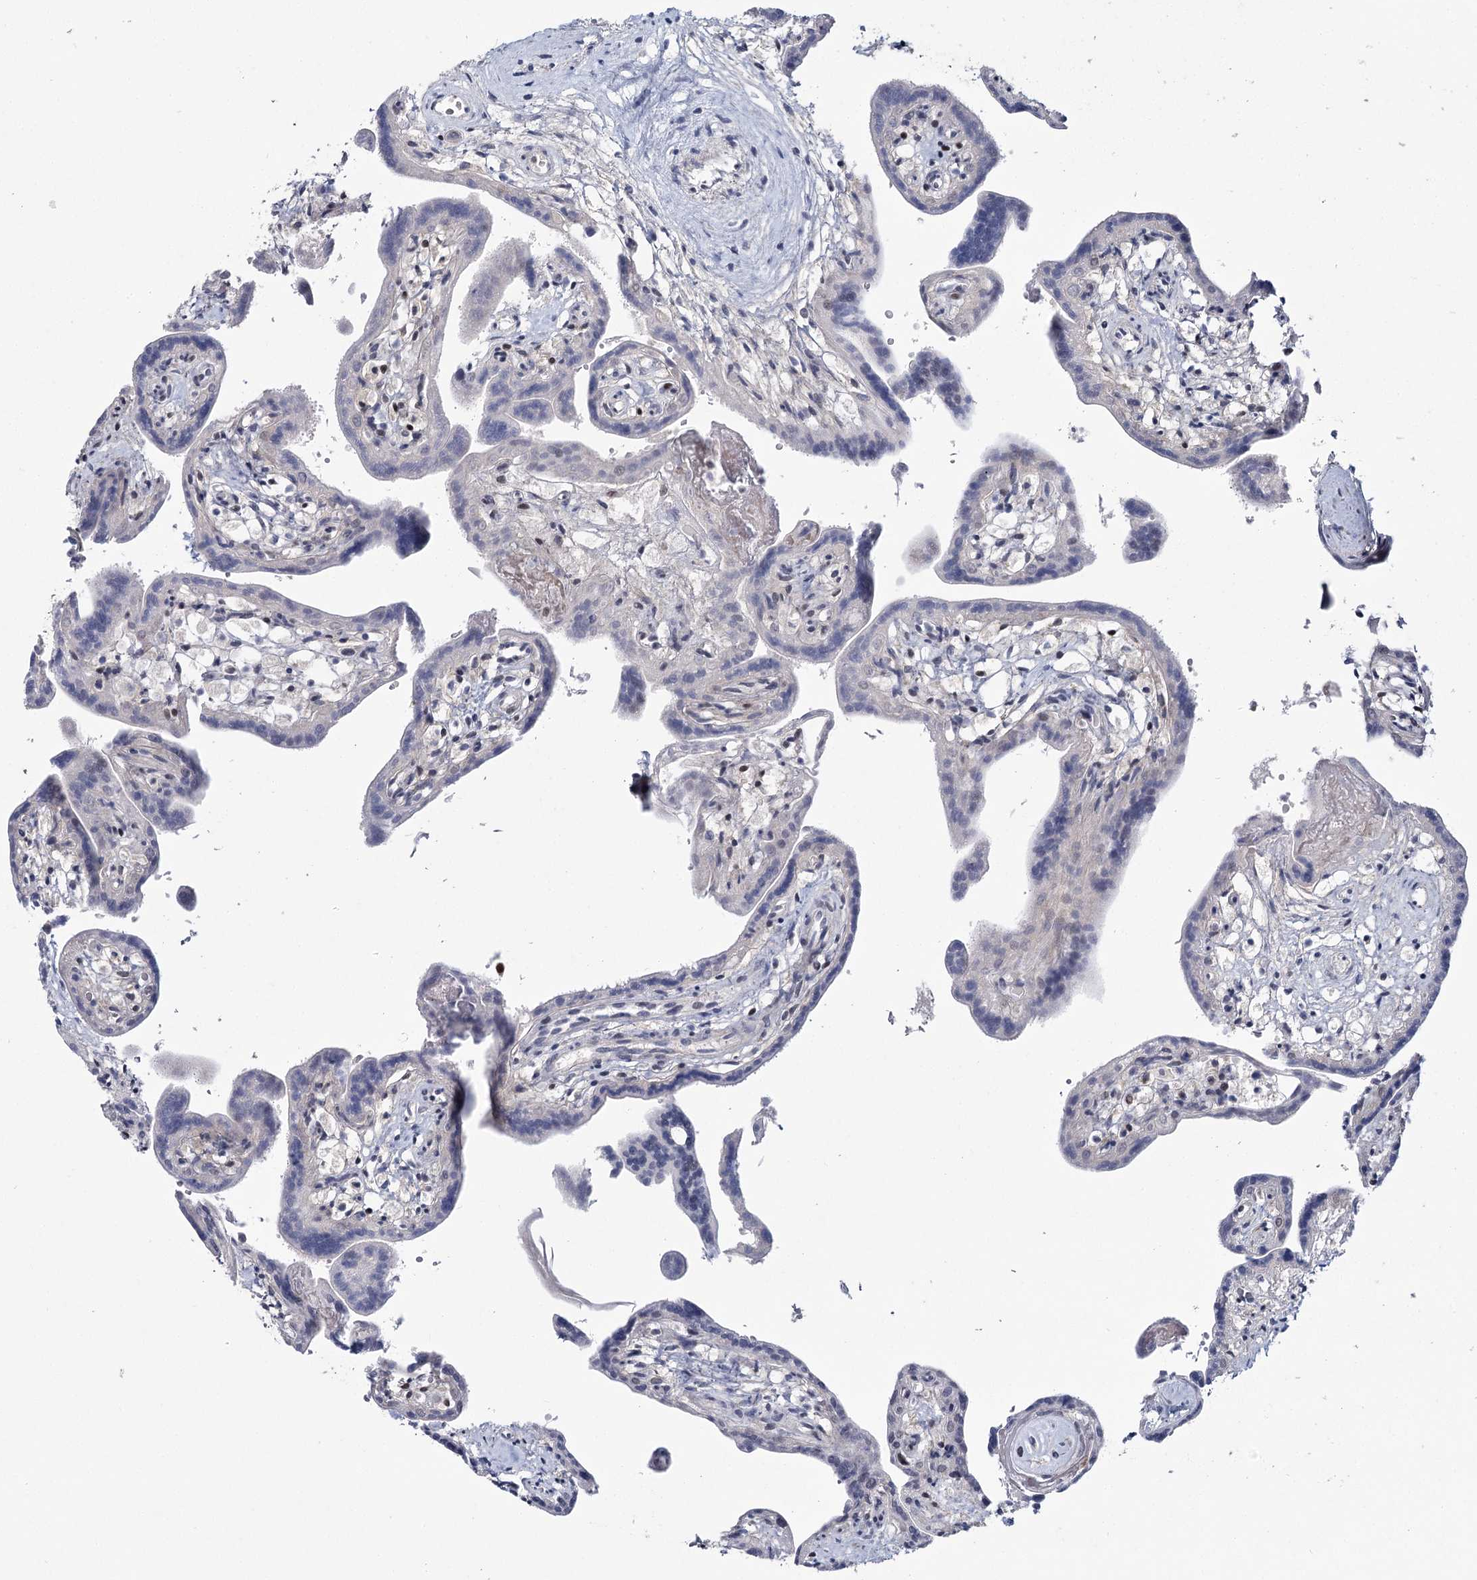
{"staining": {"intensity": "strong", "quantity": "25%-75%", "location": "nuclear"}, "tissue": "placenta", "cell_type": "Trophoblastic cells", "image_type": "normal", "snomed": [{"axis": "morphology", "description": "Normal tissue, NOS"}, {"axis": "topography", "description": "Placenta"}], "caption": "A high-resolution image shows IHC staining of benign placenta, which exhibits strong nuclear positivity in approximately 25%-75% of trophoblastic cells. (DAB IHC with brightfield microscopy, high magnification).", "gene": "SCAF8", "patient": {"sex": "female", "age": 37}}